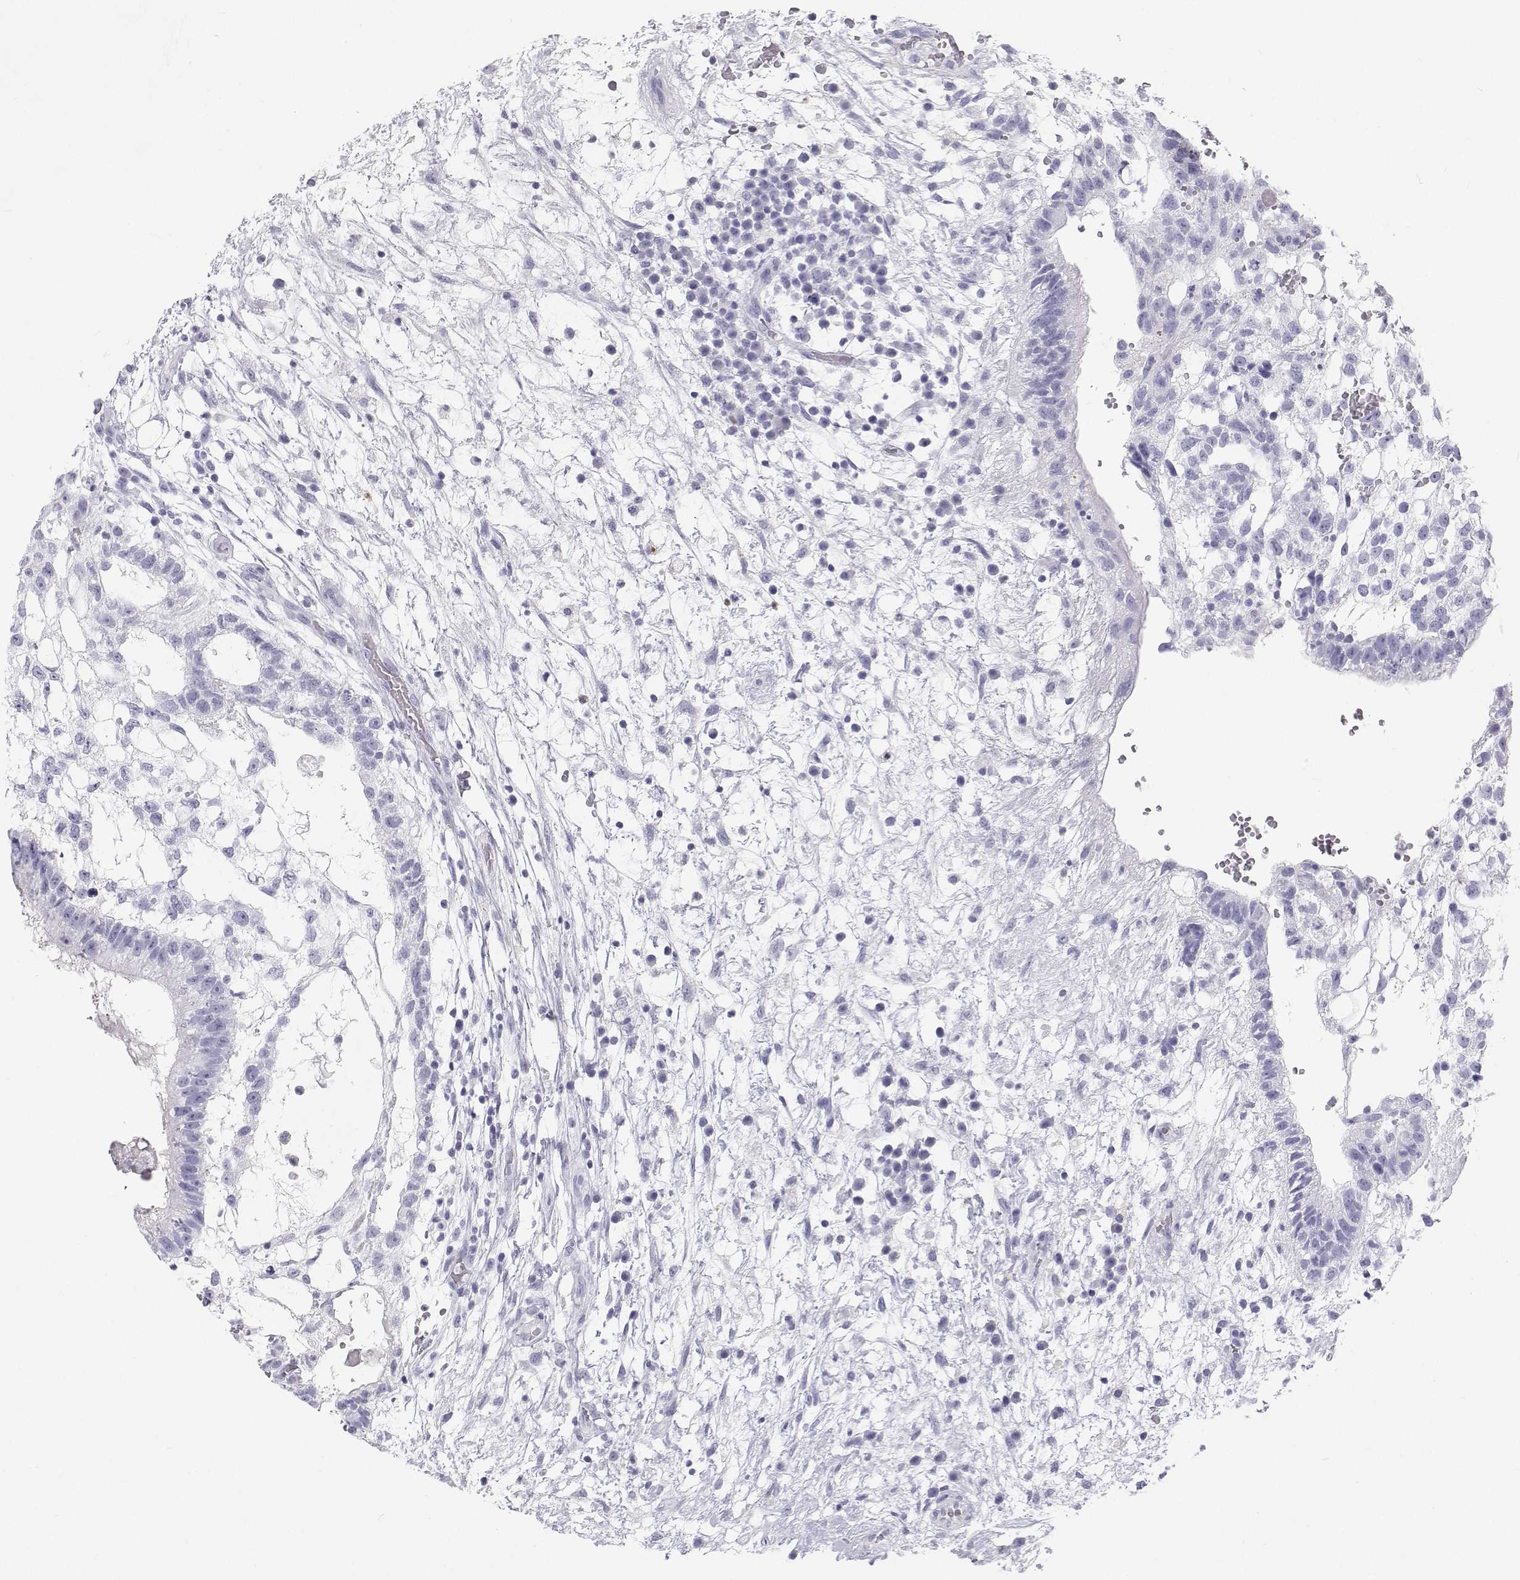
{"staining": {"intensity": "negative", "quantity": "none", "location": "none"}, "tissue": "testis cancer", "cell_type": "Tumor cells", "image_type": "cancer", "snomed": [{"axis": "morphology", "description": "Normal tissue, NOS"}, {"axis": "morphology", "description": "Carcinoma, Embryonal, NOS"}, {"axis": "topography", "description": "Testis"}], "caption": "This is a photomicrograph of immunohistochemistry staining of testis cancer (embryonal carcinoma), which shows no staining in tumor cells.", "gene": "SFTPB", "patient": {"sex": "male", "age": 32}}